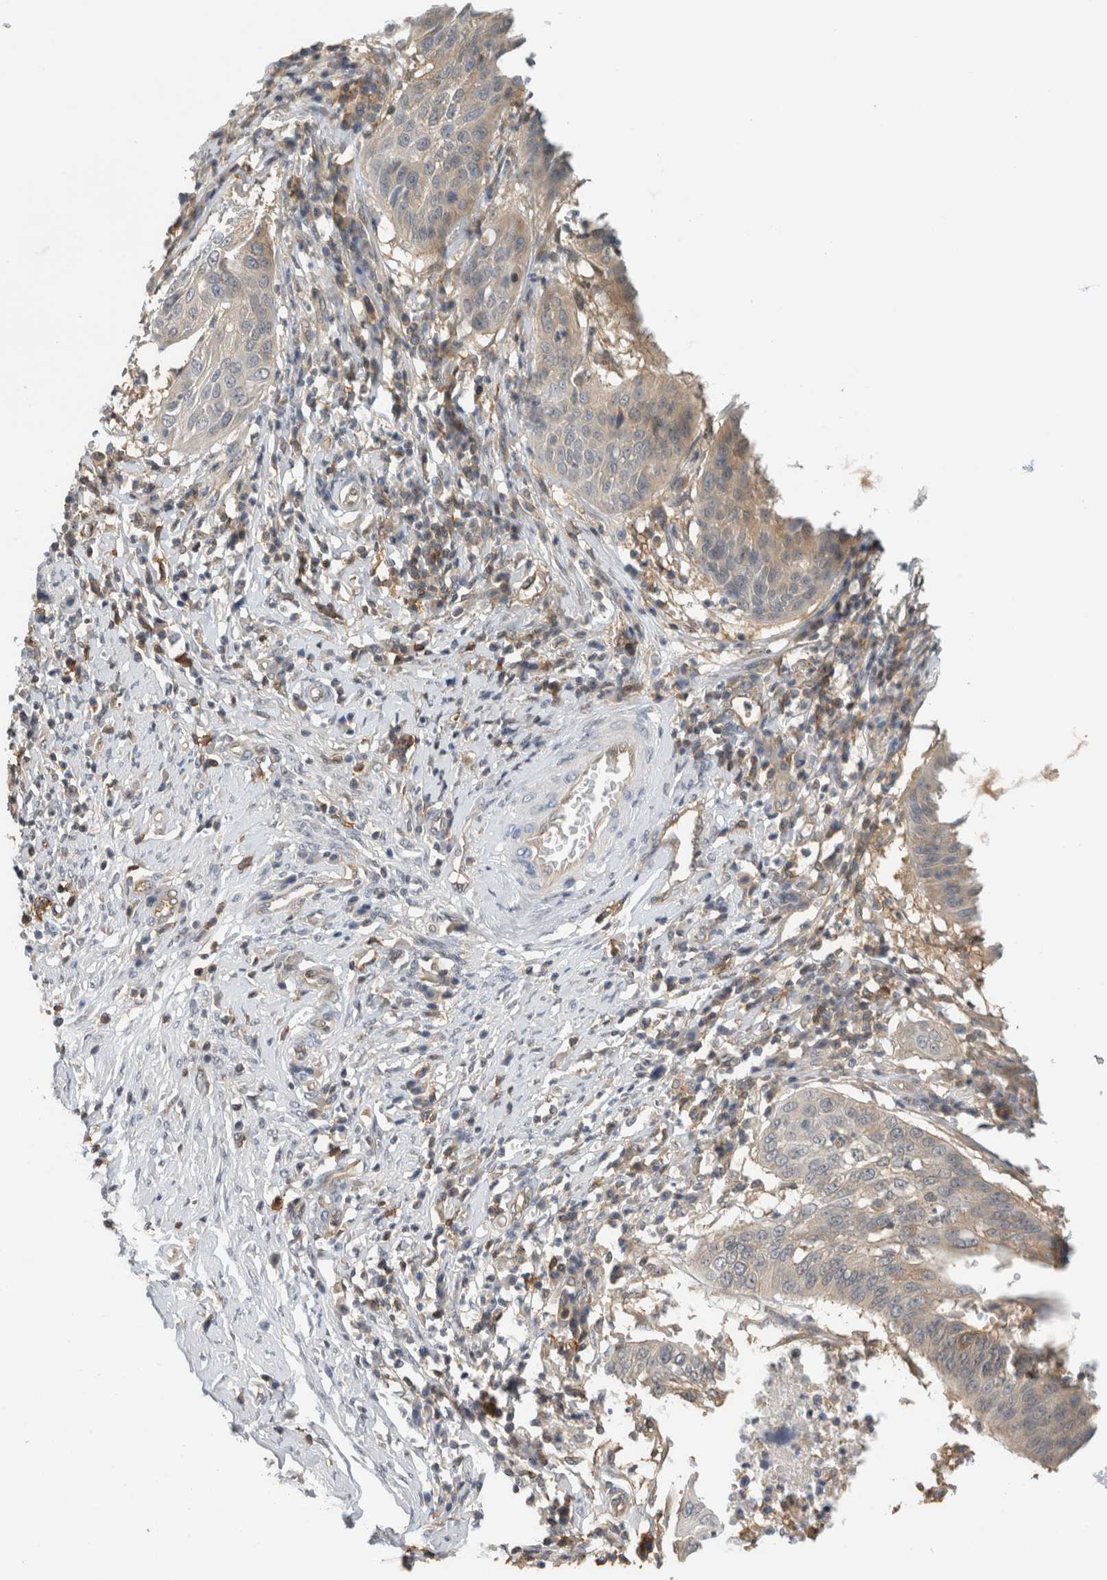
{"staining": {"intensity": "negative", "quantity": "none", "location": "none"}, "tissue": "cervical cancer", "cell_type": "Tumor cells", "image_type": "cancer", "snomed": [{"axis": "morphology", "description": "Normal tissue, NOS"}, {"axis": "morphology", "description": "Squamous cell carcinoma, NOS"}, {"axis": "topography", "description": "Cervix"}], "caption": "DAB immunohistochemical staining of squamous cell carcinoma (cervical) shows no significant staining in tumor cells.", "gene": "PFDN4", "patient": {"sex": "female", "age": 39}}